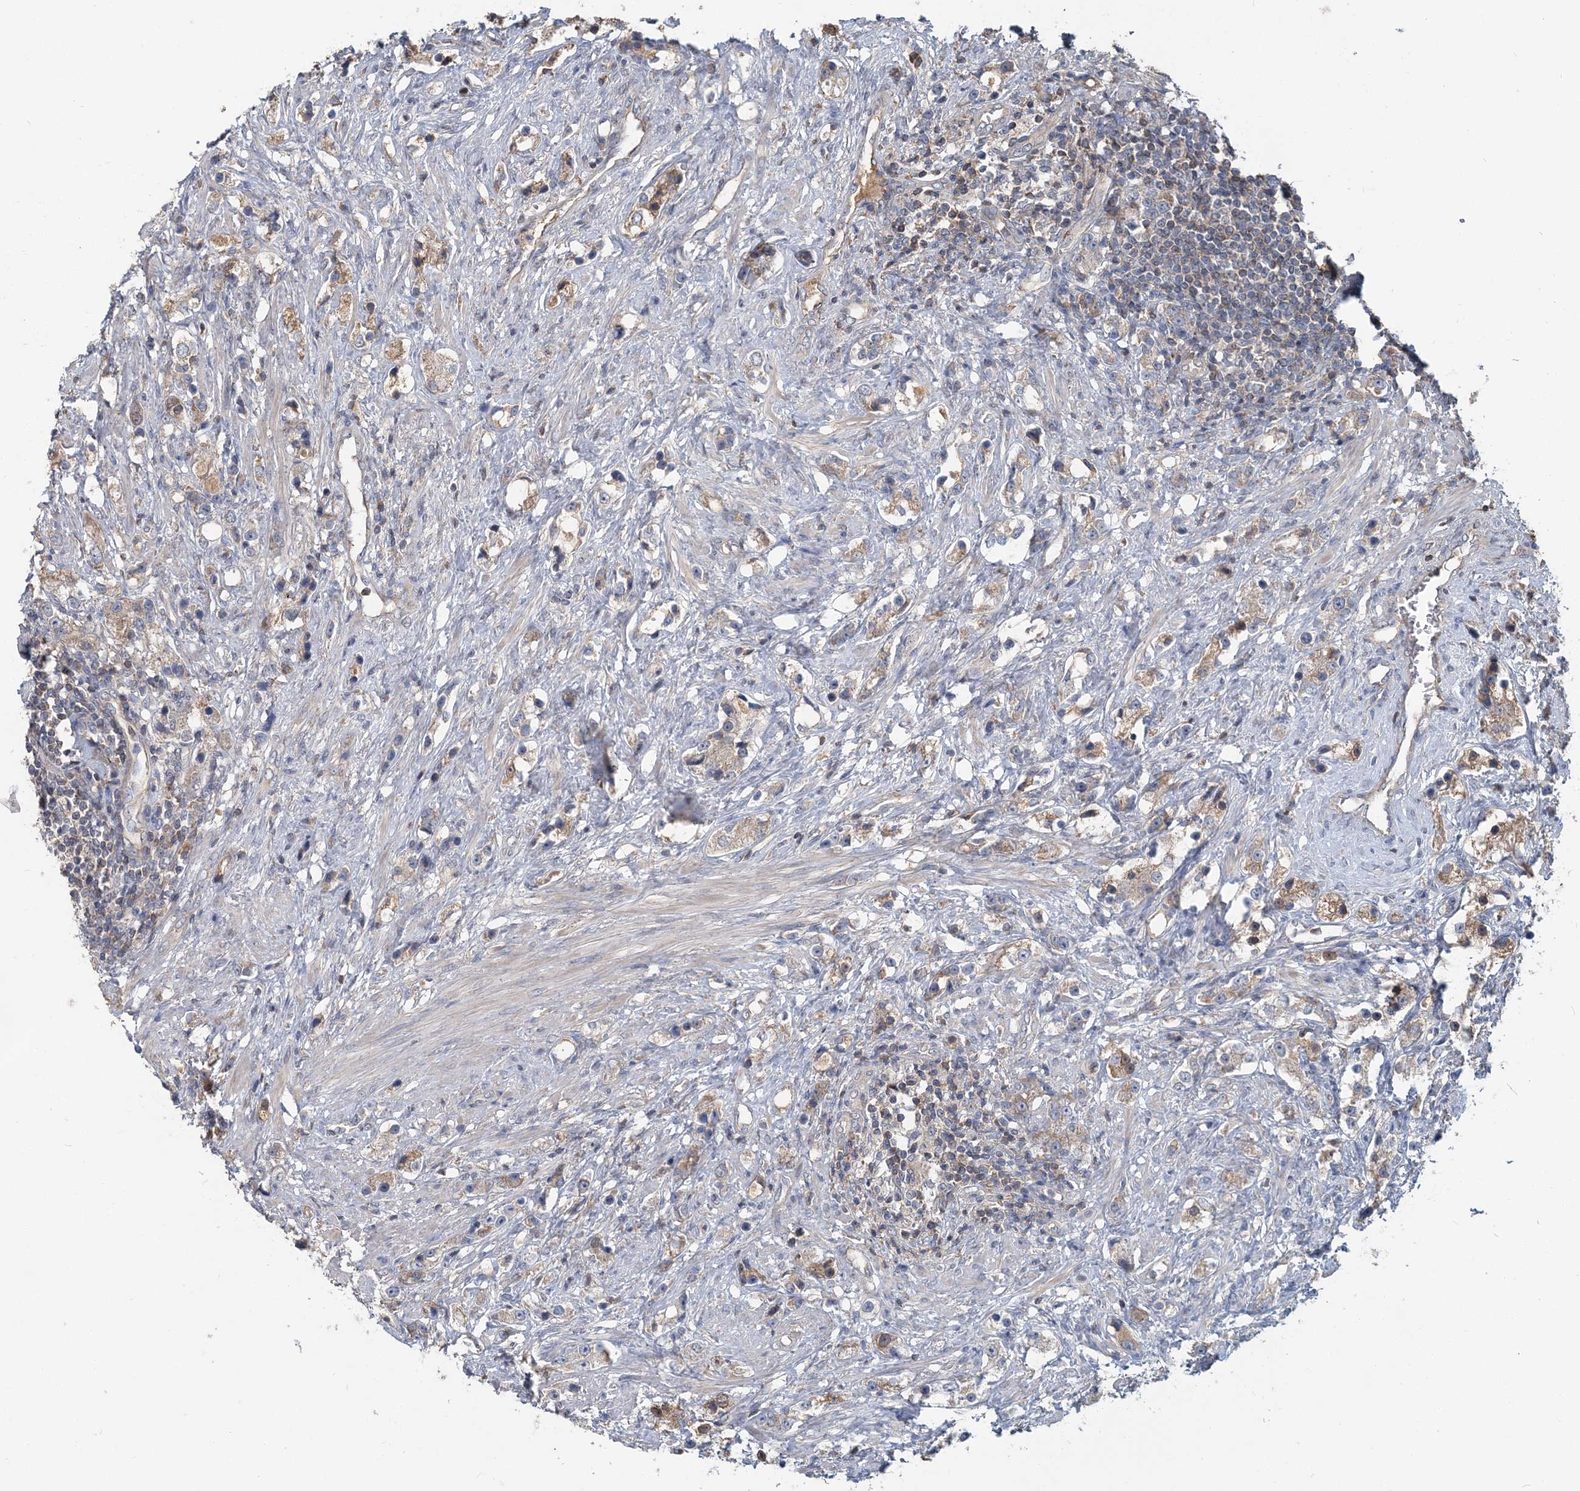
{"staining": {"intensity": "moderate", "quantity": ">75%", "location": "cytoplasmic/membranous"}, "tissue": "prostate cancer", "cell_type": "Tumor cells", "image_type": "cancer", "snomed": [{"axis": "morphology", "description": "Adenocarcinoma, High grade"}, {"axis": "topography", "description": "Prostate"}], "caption": "IHC (DAB) staining of human prostate adenocarcinoma (high-grade) shows moderate cytoplasmic/membranous protein expression in approximately >75% of tumor cells. Nuclei are stained in blue.", "gene": "RNF25", "patient": {"sex": "male", "age": 63}}